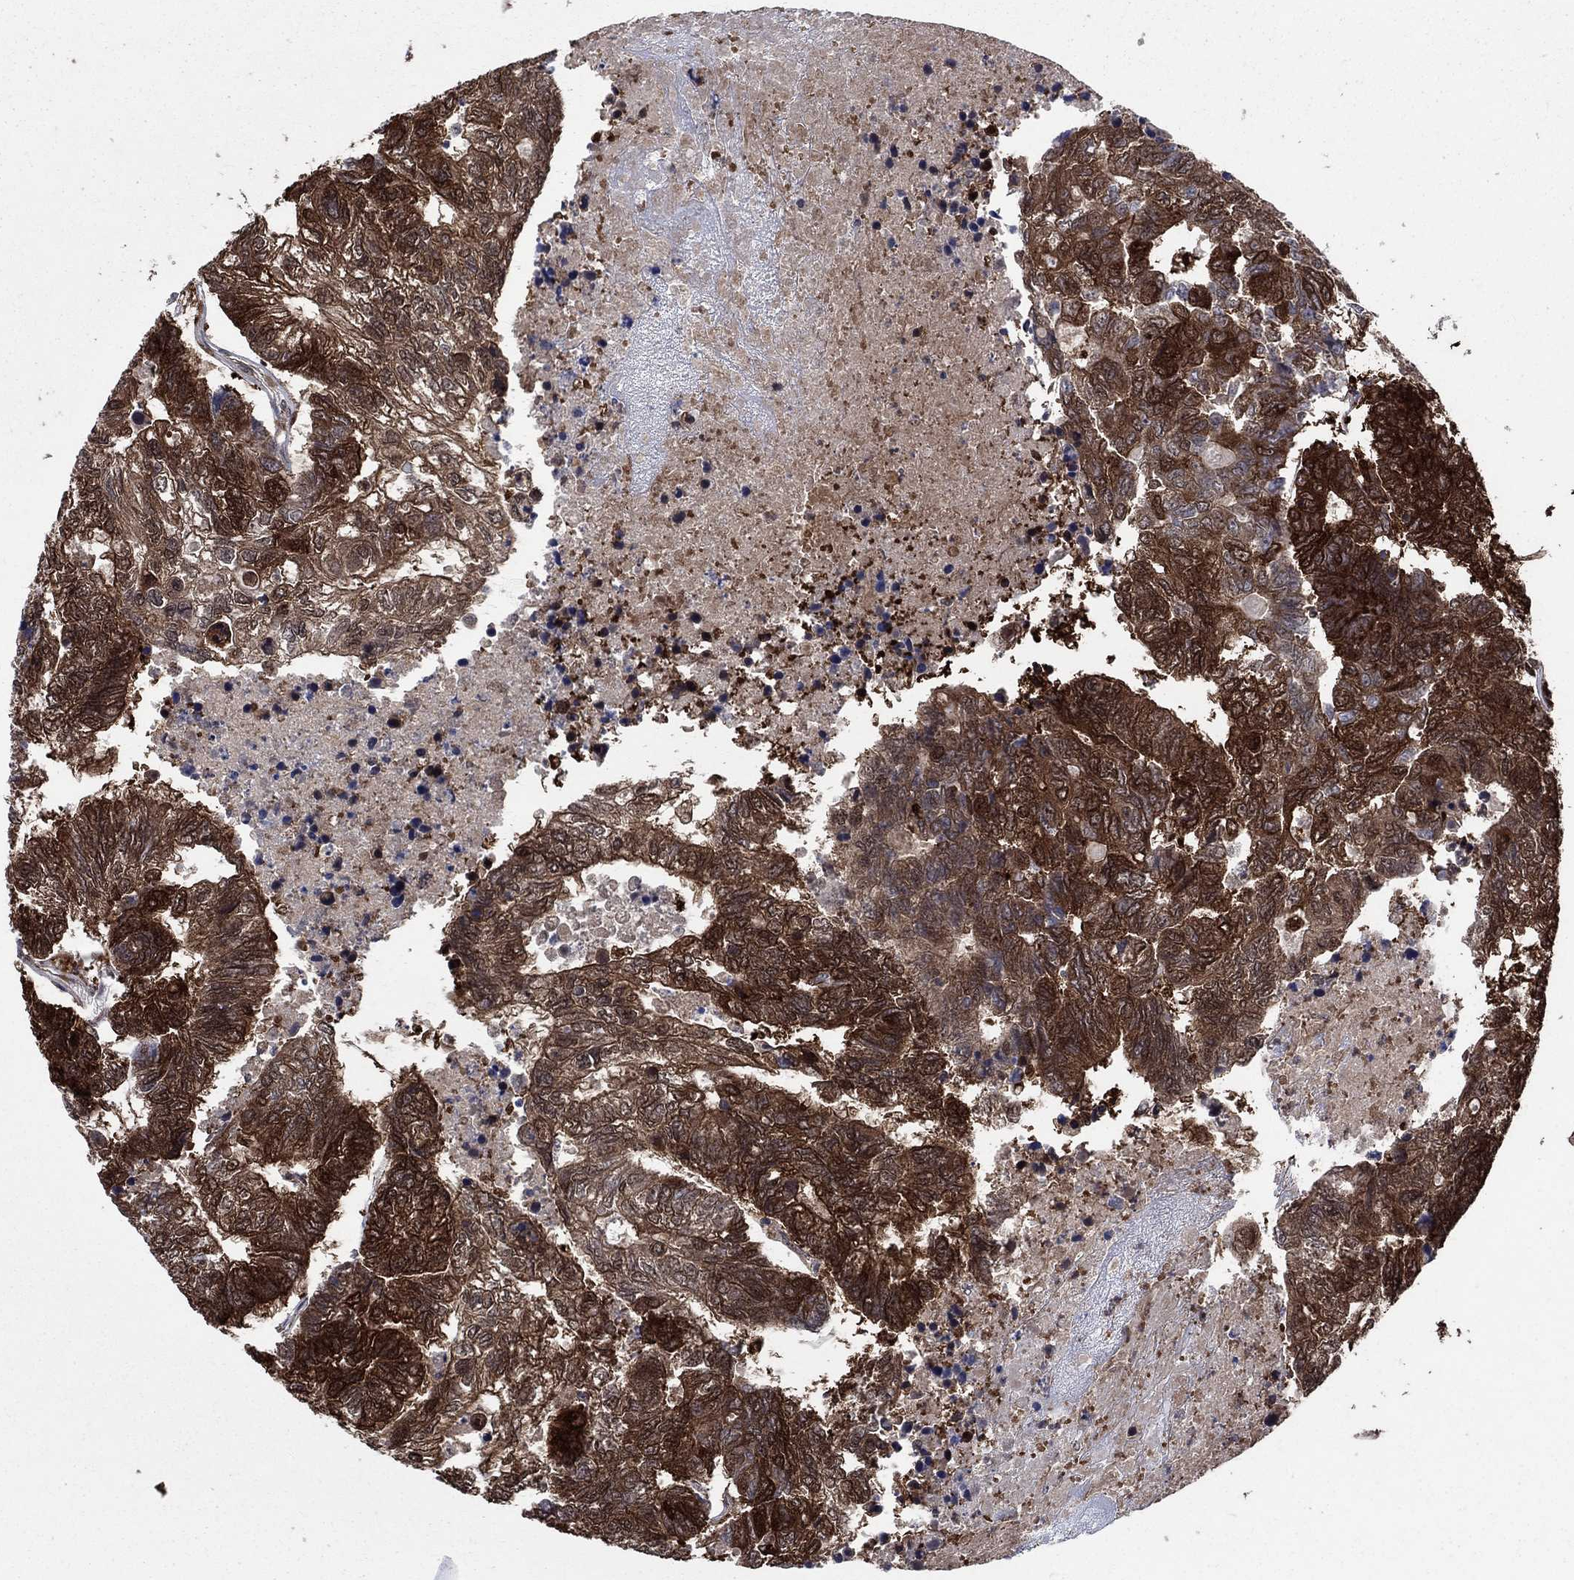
{"staining": {"intensity": "strong", "quantity": ">75%", "location": "cytoplasmic/membranous"}, "tissue": "colorectal cancer", "cell_type": "Tumor cells", "image_type": "cancer", "snomed": [{"axis": "morphology", "description": "Adenocarcinoma, NOS"}, {"axis": "topography", "description": "Colon"}], "caption": "High-magnification brightfield microscopy of adenocarcinoma (colorectal) stained with DAB (3,3'-diaminobenzidine) (brown) and counterstained with hematoxylin (blue). tumor cells exhibit strong cytoplasmic/membranous staining is present in approximately>75% of cells.", "gene": "CACYBP", "patient": {"sex": "female", "age": 48}}